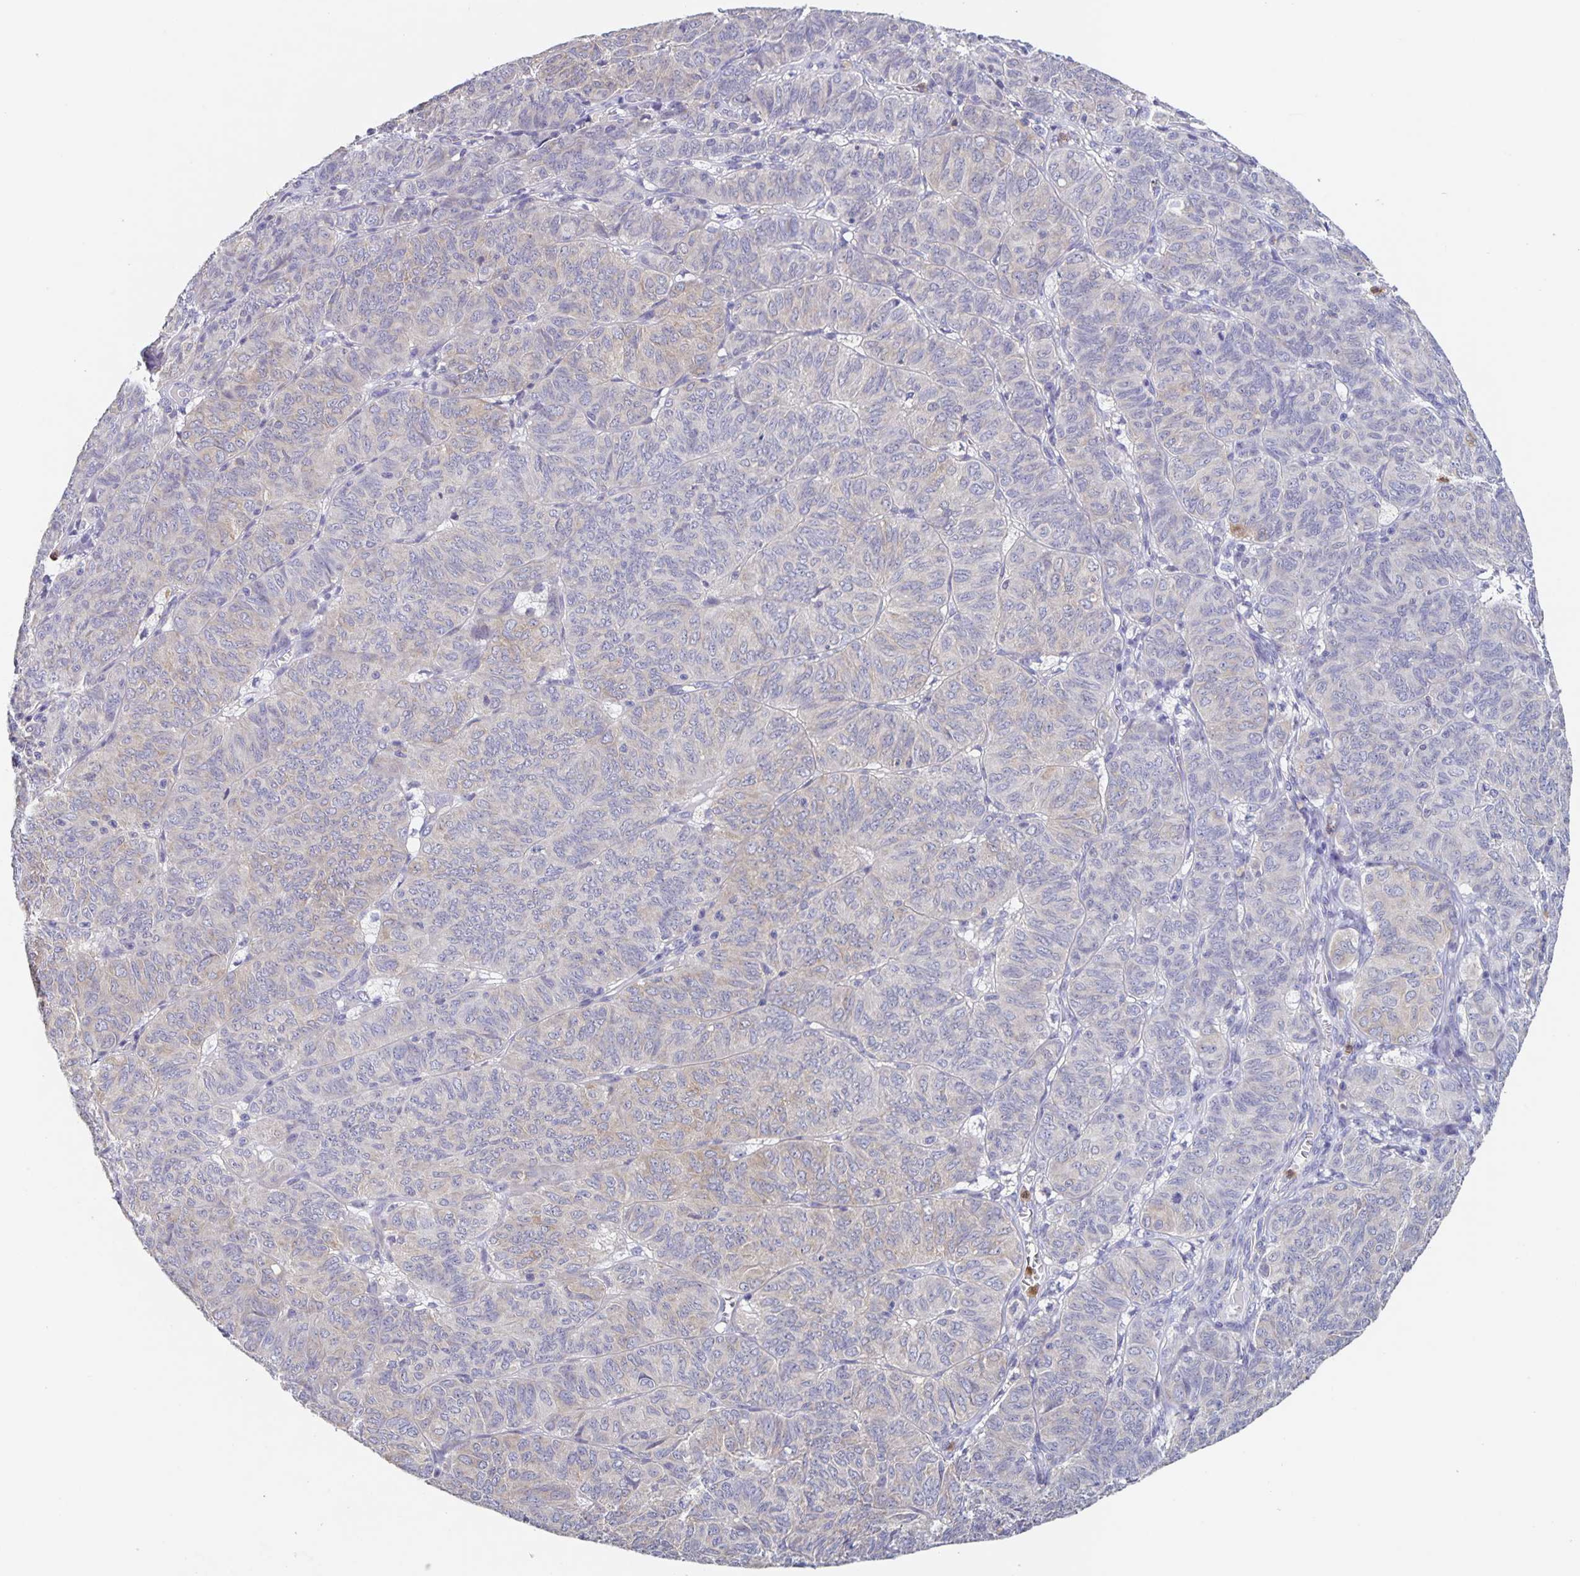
{"staining": {"intensity": "weak", "quantity": "<25%", "location": "cytoplasmic/membranous"}, "tissue": "ovarian cancer", "cell_type": "Tumor cells", "image_type": "cancer", "snomed": [{"axis": "morphology", "description": "Carcinoma, endometroid"}, {"axis": "topography", "description": "Ovary"}], "caption": "Ovarian cancer (endometroid carcinoma) was stained to show a protein in brown. There is no significant positivity in tumor cells. (DAB (3,3'-diaminobenzidine) IHC, high magnification).", "gene": "CDC42BPG", "patient": {"sex": "female", "age": 80}}